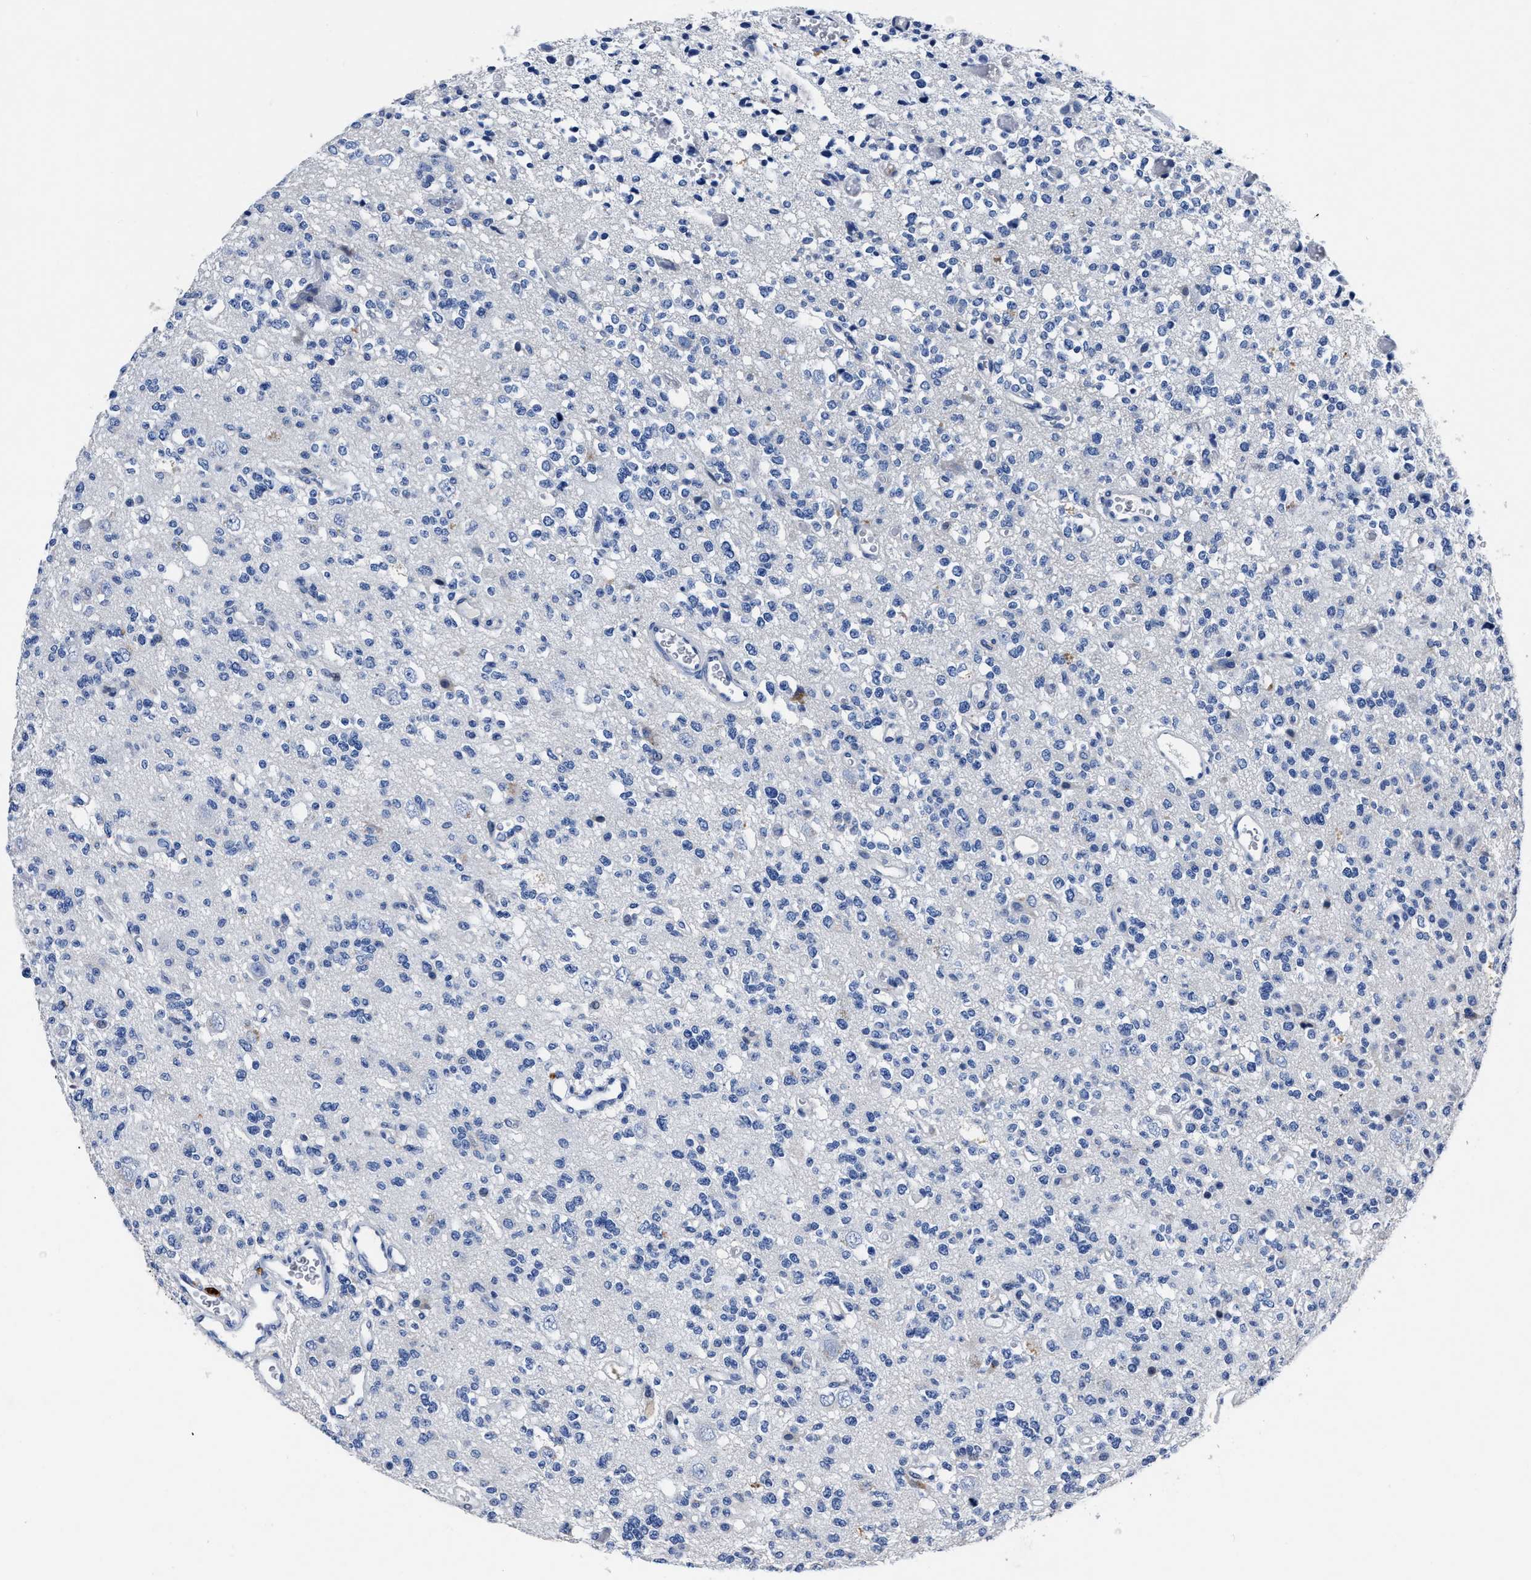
{"staining": {"intensity": "negative", "quantity": "none", "location": "none"}, "tissue": "glioma", "cell_type": "Tumor cells", "image_type": "cancer", "snomed": [{"axis": "morphology", "description": "Glioma, malignant, Low grade"}, {"axis": "topography", "description": "Brain"}], "caption": "Immunohistochemistry image of glioma stained for a protein (brown), which shows no positivity in tumor cells. The staining is performed using DAB brown chromogen with nuclei counter-stained in using hematoxylin.", "gene": "OR10G3", "patient": {"sex": "male", "age": 38}}